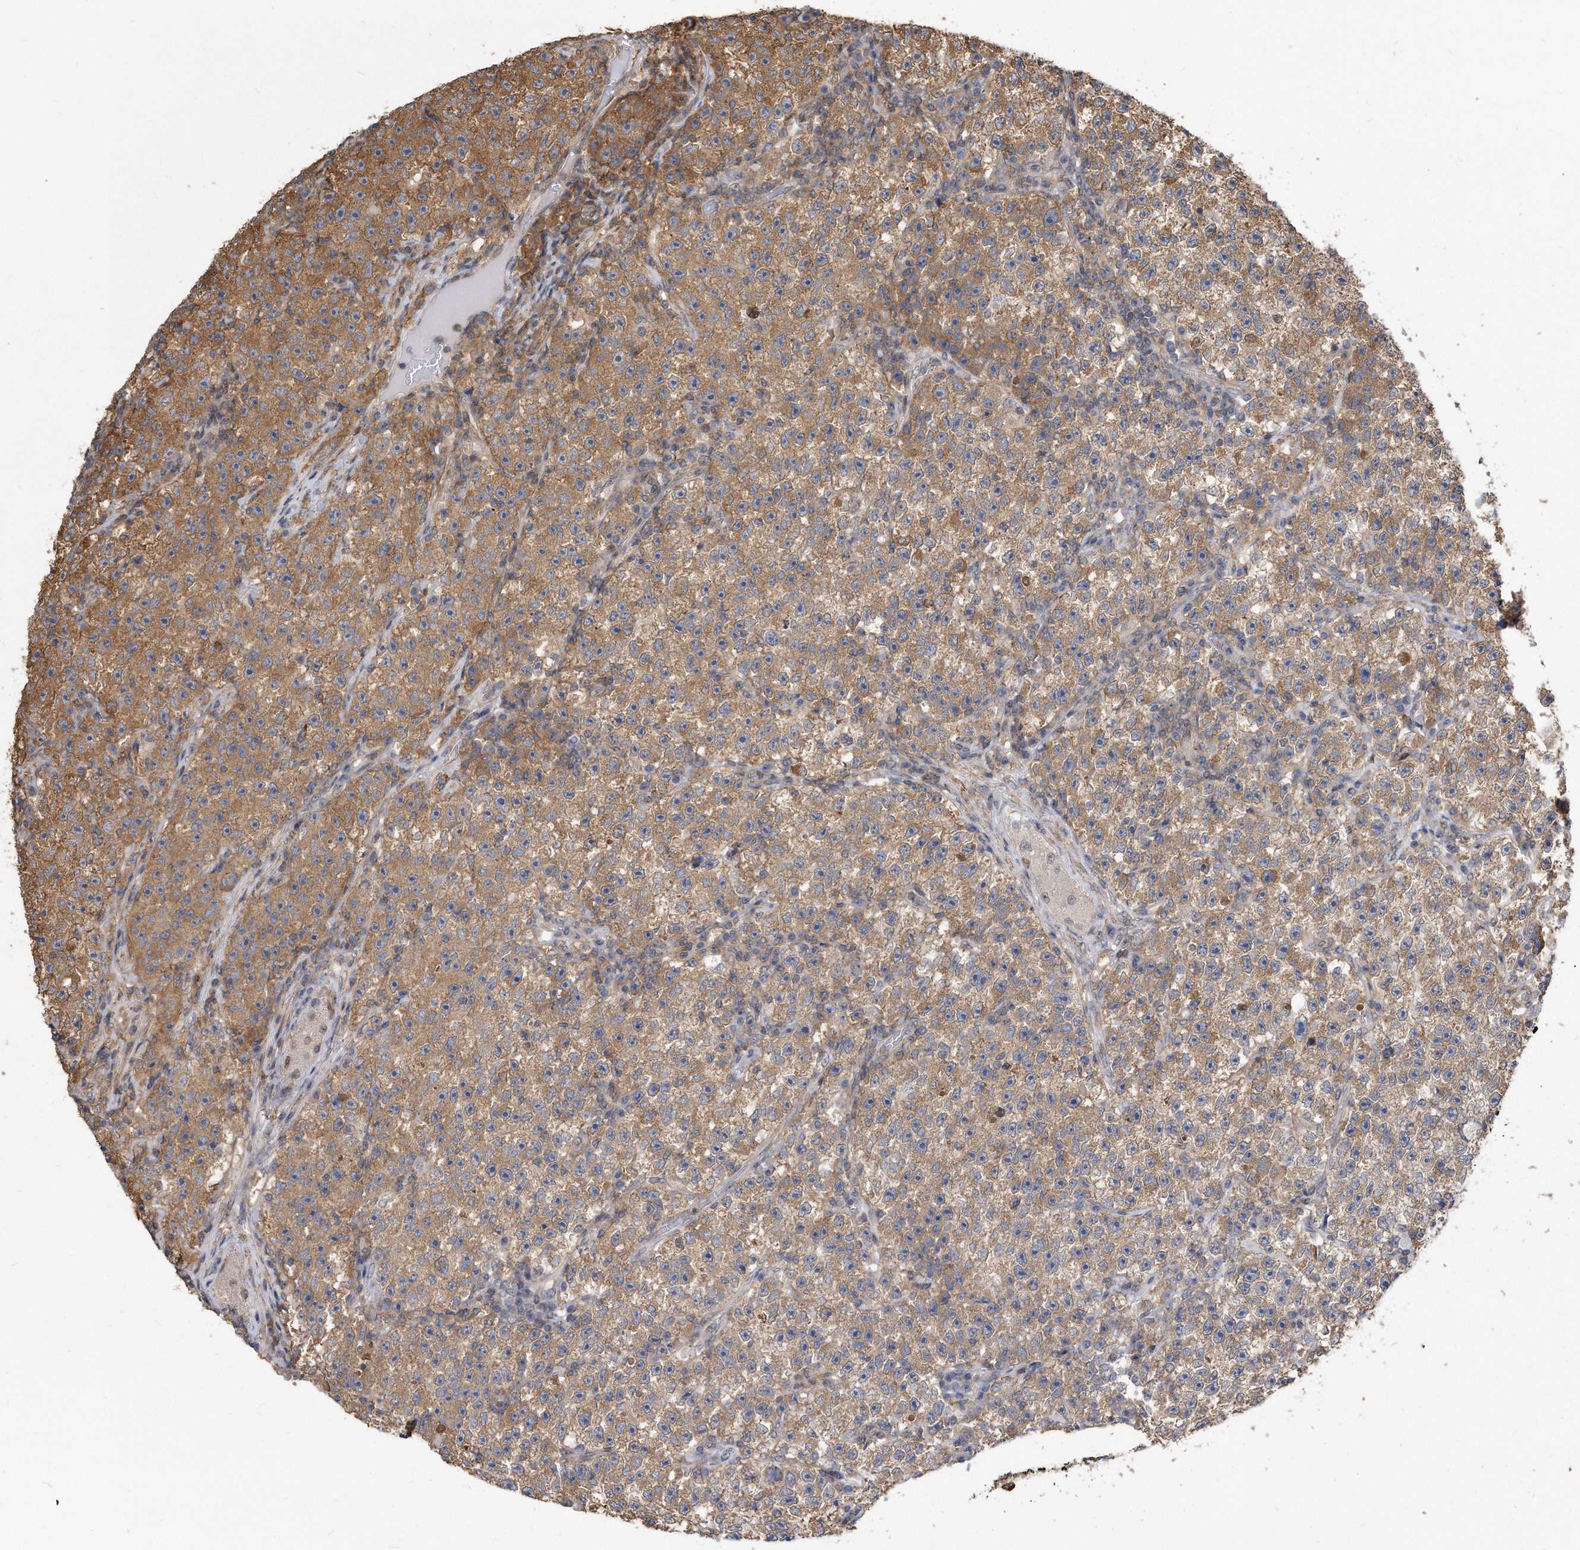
{"staining": {"intensity": "moderate", "quantity": ">75%", "location": "cytoplasmic/membranous"}, "tissue": "testis cancer", "cell_type": "Tumor cells", "image_type": "cancer", "snomed": [{"axis": "morphology", "description": "Seminoma, NOS"}, {"axis": "topography", "description": "Testis"}], "caption": "DAB (3,3'-diaminobenzidine) immunohistochemical staining of seminoma (testis) demonstrates moderate cytoplasmic/membranous protein expression in approximately >75% of tumor cells. (DAB (3,3'-diaminobenzidine) IHC with brightfield microscopy, high magnification).", "gene": "TCP1", "patient": {"sex": "male", "age": 22}}